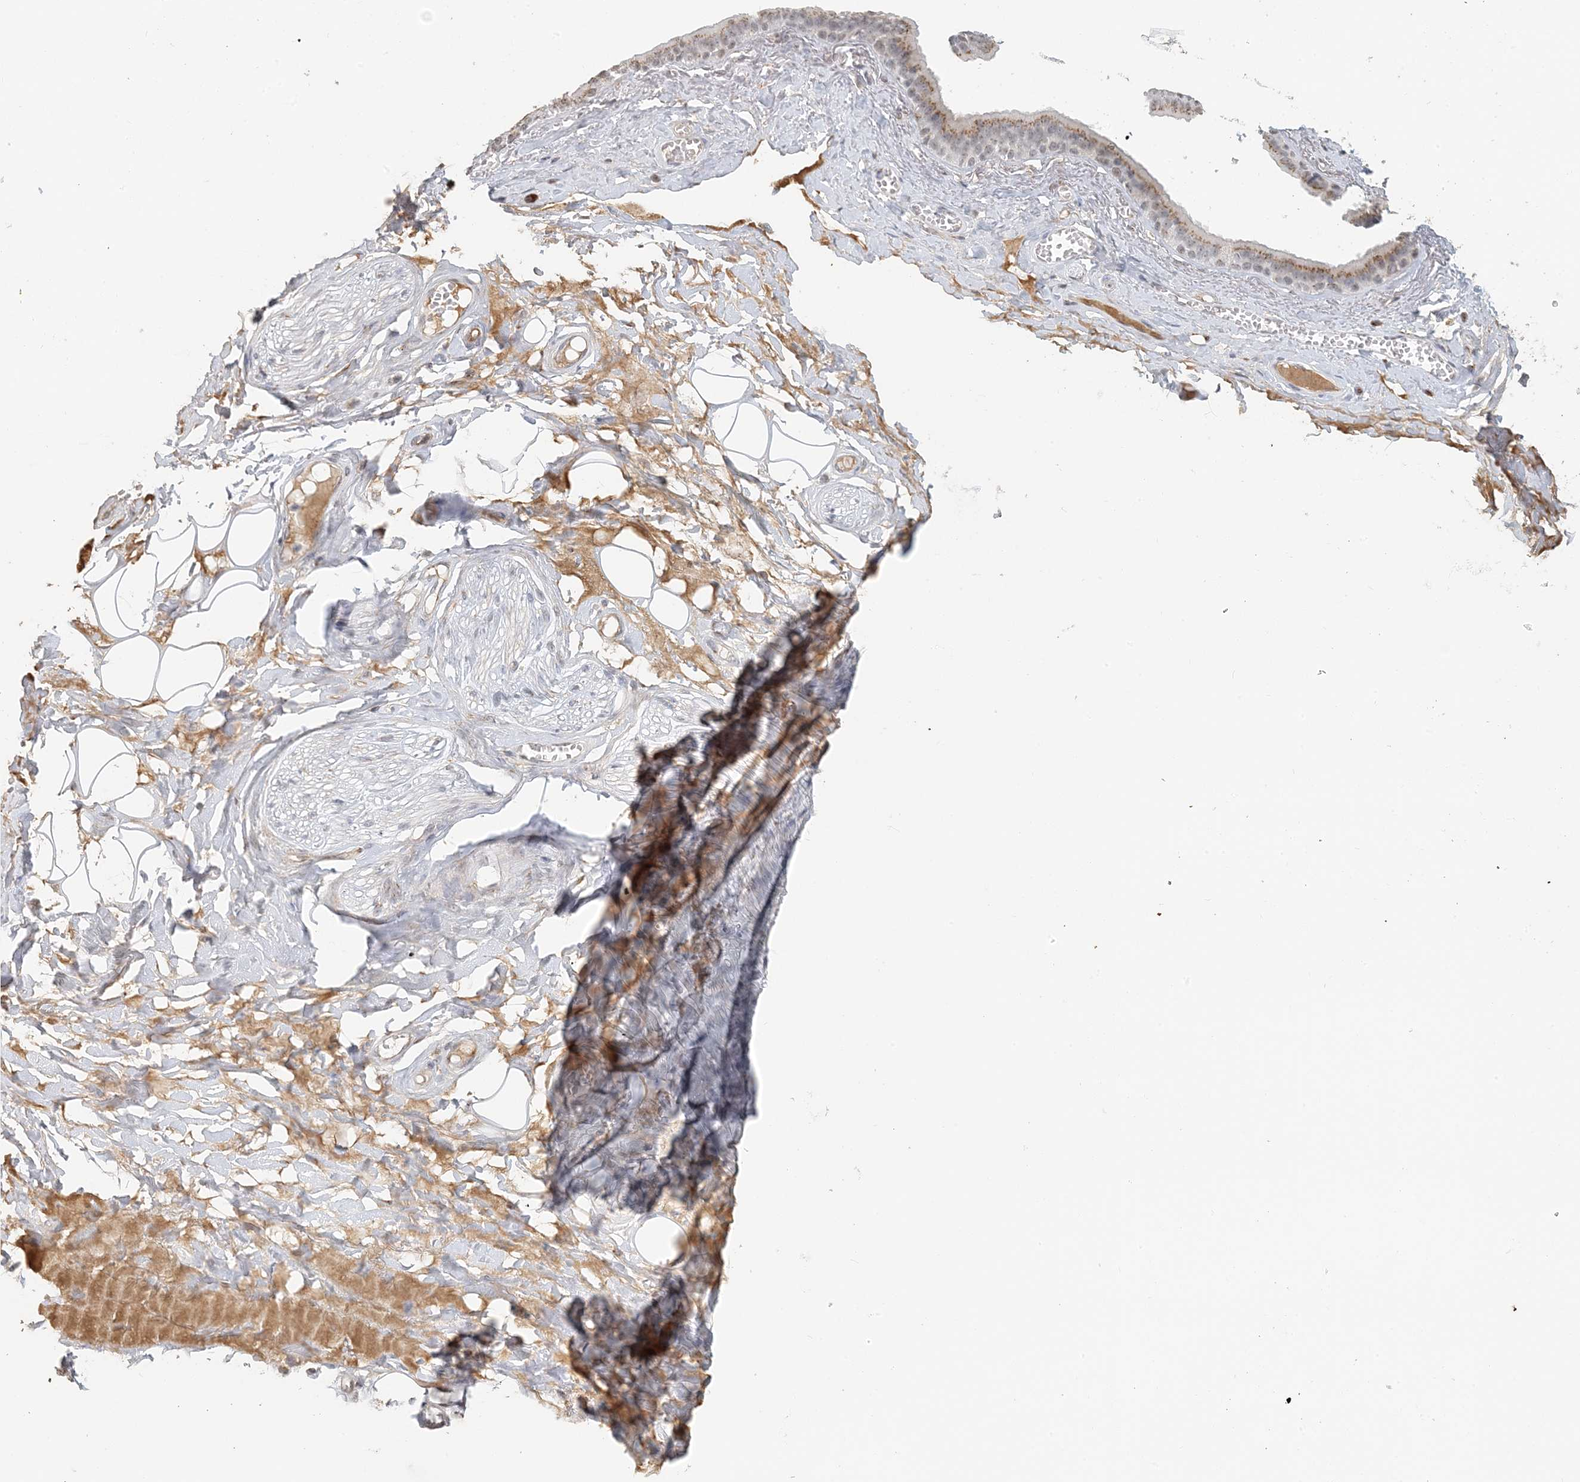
{"staining": {"intensity": "negative", "quantity": "none", "location": "none"}, "tissue": "adipose tissue", "cell_type": "Adipocytes", "image_type": "normal", "snomed": [{"axis": "morphology", "description": "Normal tissue, NOS"}, {"axis": "morphology", "description": "Inflammation, NOS"}, {"axis": "topography", "description": "Salivary gland"}, {"axis": "topography", "description": "Peripheral nerve tissue"}], "caption": "The histopathology image displays no significant staining in adipocytes of adipose tissue.", "gene": "ZCCHC4", "patient": {"sex": "female", "age": 75}}